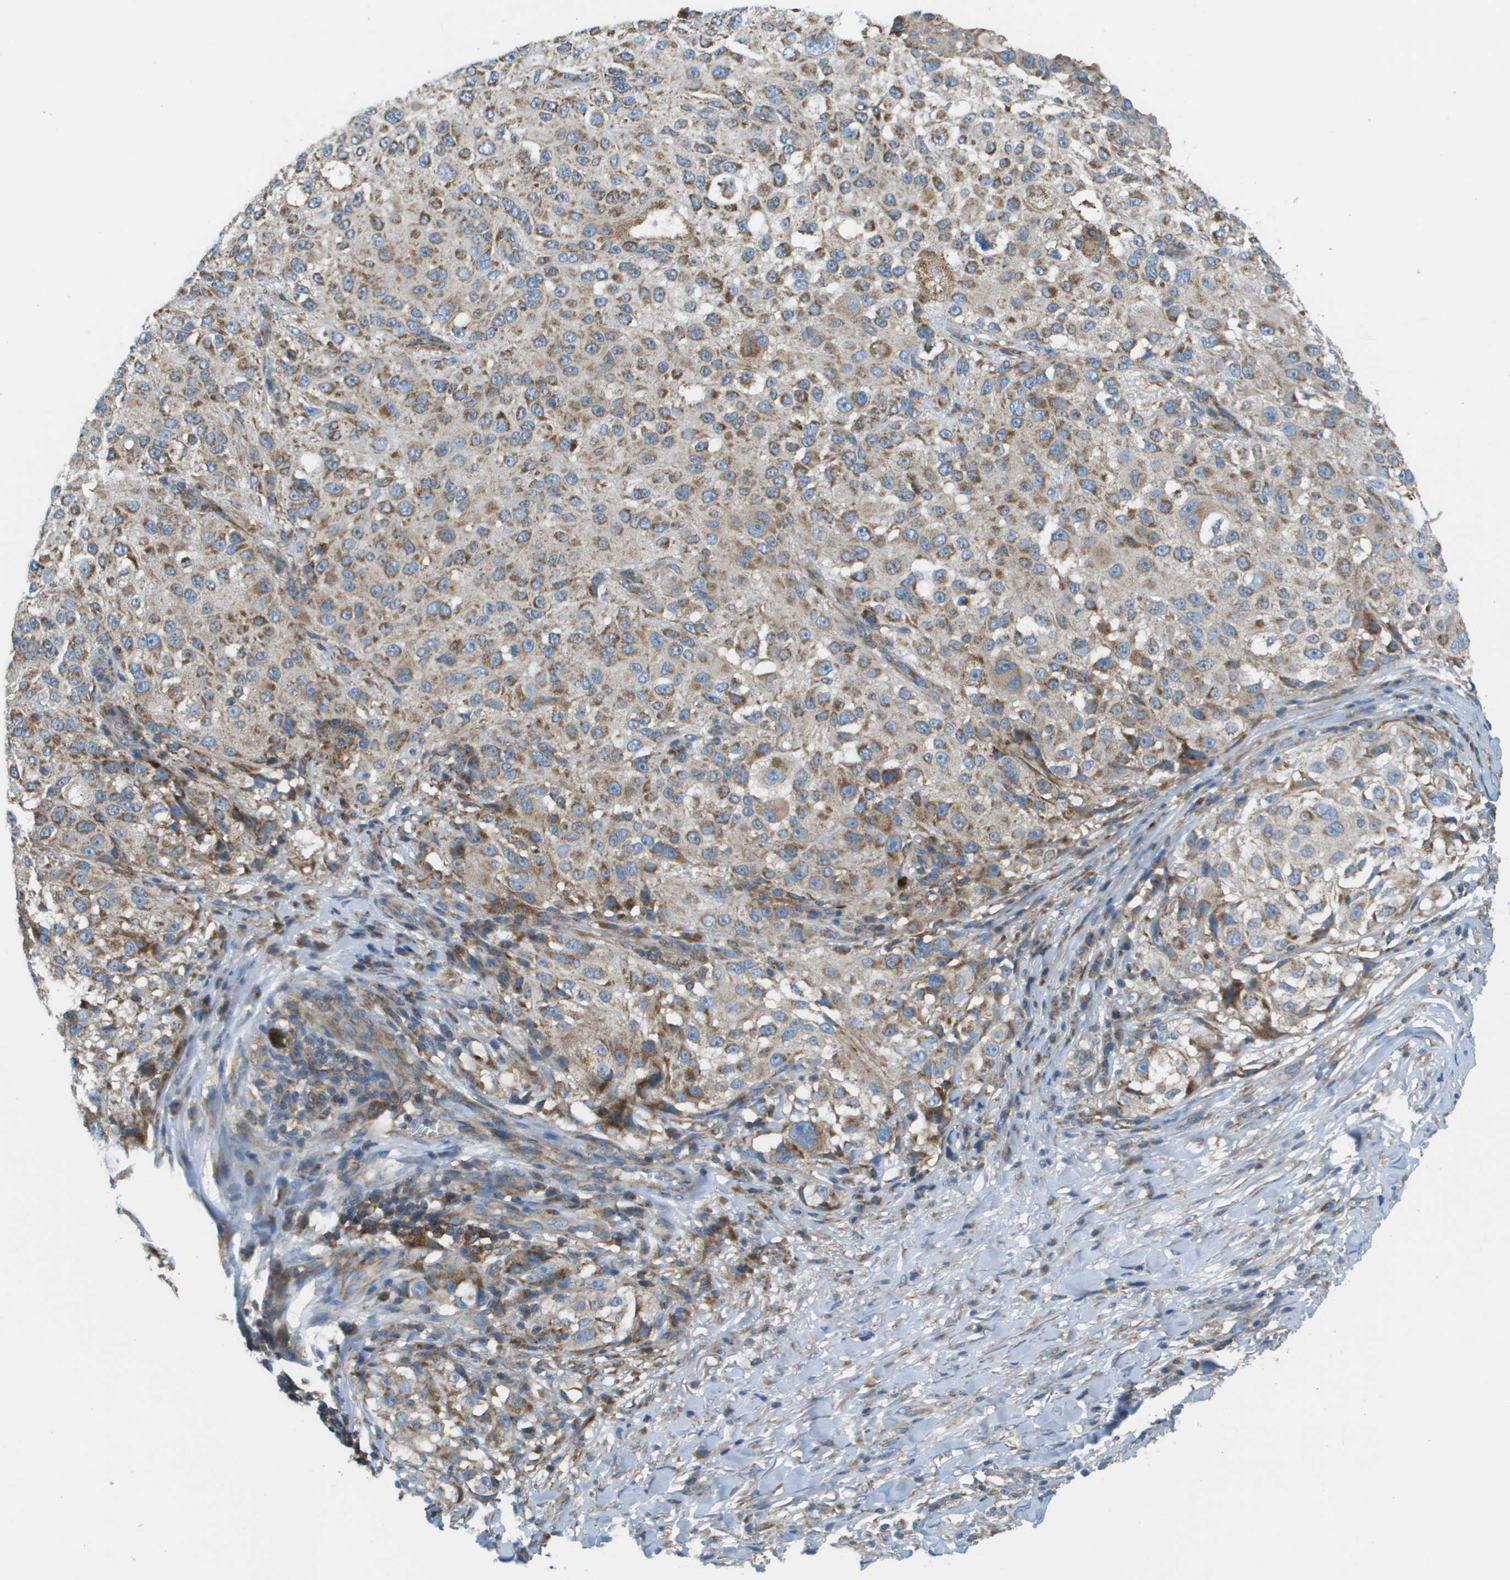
{"staining": {"intensity": "moderate", "quantity": ">75%", "location": "cytoplasmic/membranous"}, "tissue": "melanoma", "cell_type": "Tumor cells", "image_type": "cancer", "snomed": [{"axis": "morphology", "description": "Necrosis, NOS"}, {"axis": "morphology", "description": "Malignant melanoma, NOS"}, {"axis": "topography", "description": "Skin"}], "caption": "Immunohistochemistry (IHC) (DAB) staining of melanoma exhibits moderate cytoplasmic/membranous protein expression in about >75% of tumor cells. The protein is shown in brown color, while the nuclei are stained blue.", "gene": "TAOK3", "patient": {"sex": "female", "age": 87}}